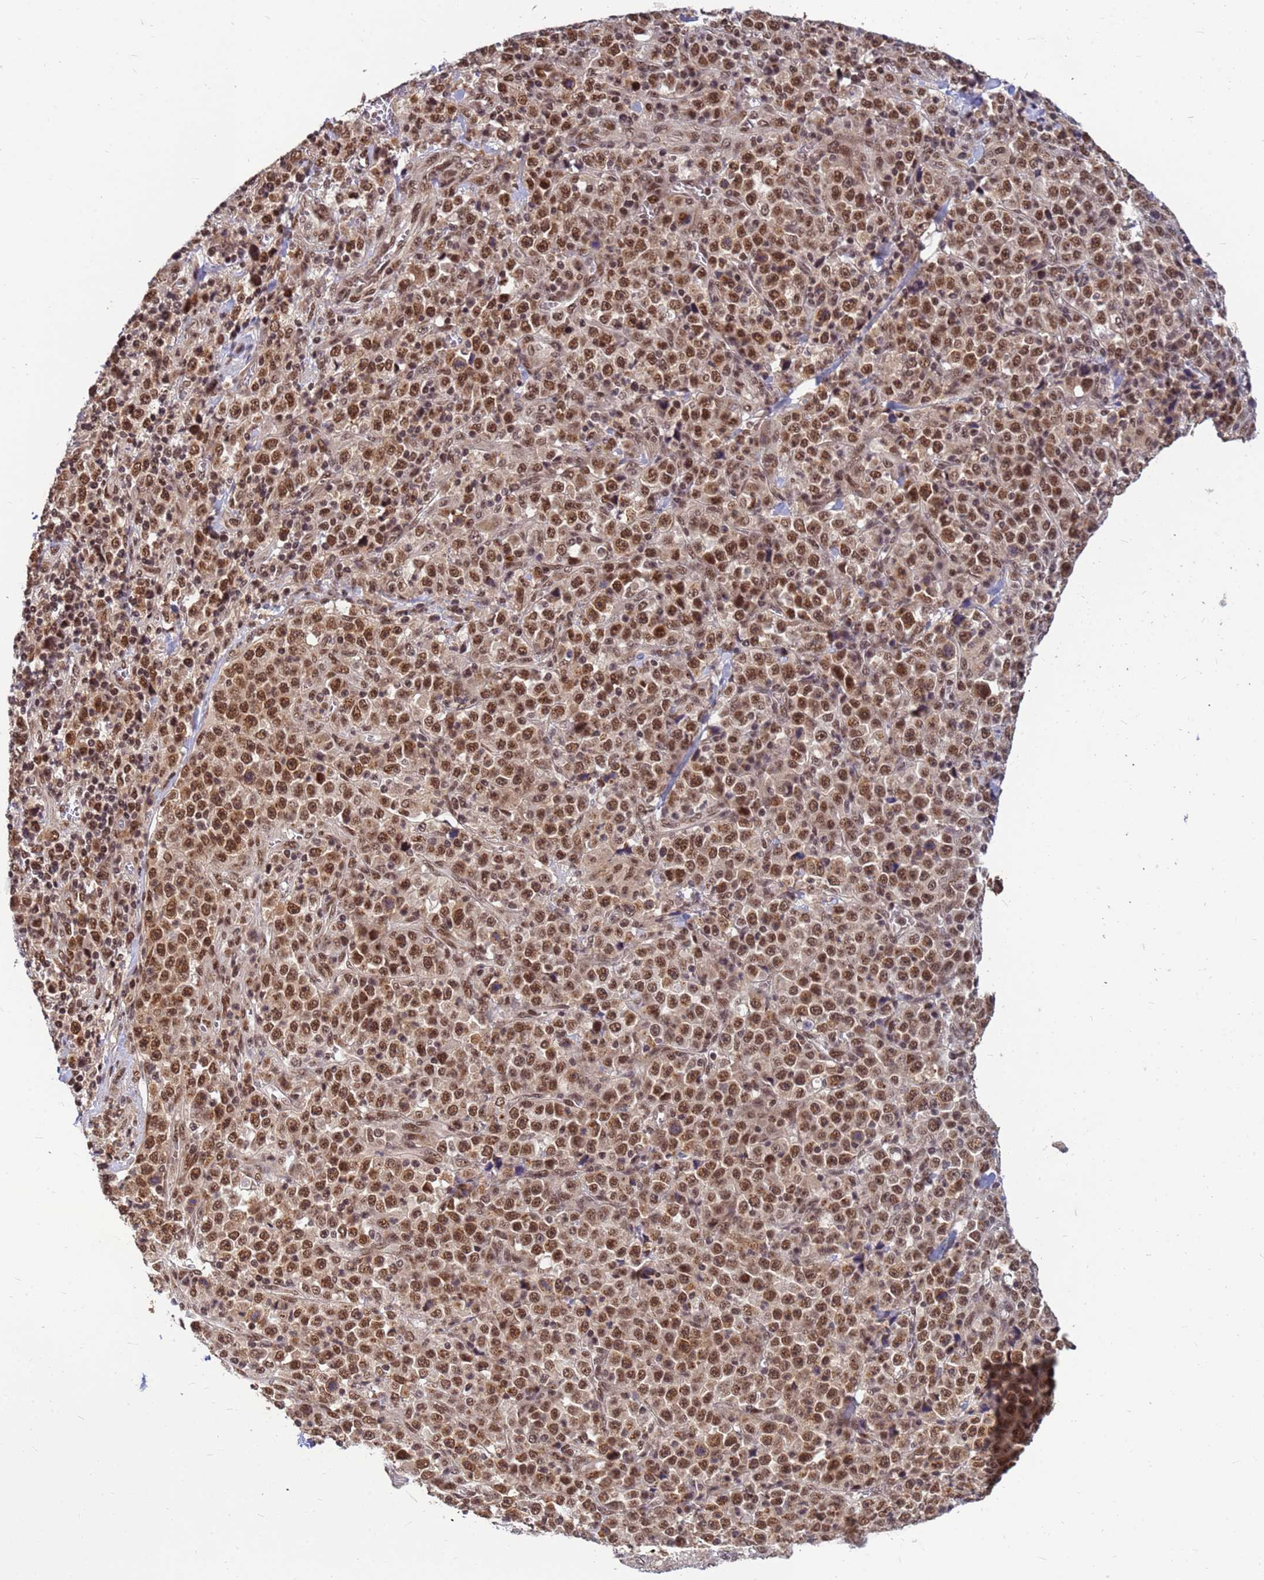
{"staining": {"intensity": "moderate", "quantity": ">75%", "location": "cytoplasmic/membranous,nuclear"}, "tissue": "stomach cancer", "cell_type": "Tumor cells", "image_type": "cancer", "snomed": [{"axis": "morphology", "description": "Normal tissue, NOS"}, {"axis": "morphology", "description": "Adenocarcinoma, NOS"}, {"axis": "topography", "description": "Stomach, upper"}, {"axis": "topography", "description": "Stomach"}], "caption": "An image of adenocarcinoma (stomach) stained for a protein shows moderate cytoplasmic/membranous and nuclear brown staining in tumor cells.", "gene": "NCBP2", "patient": {"sex": "male", "age": 59}}